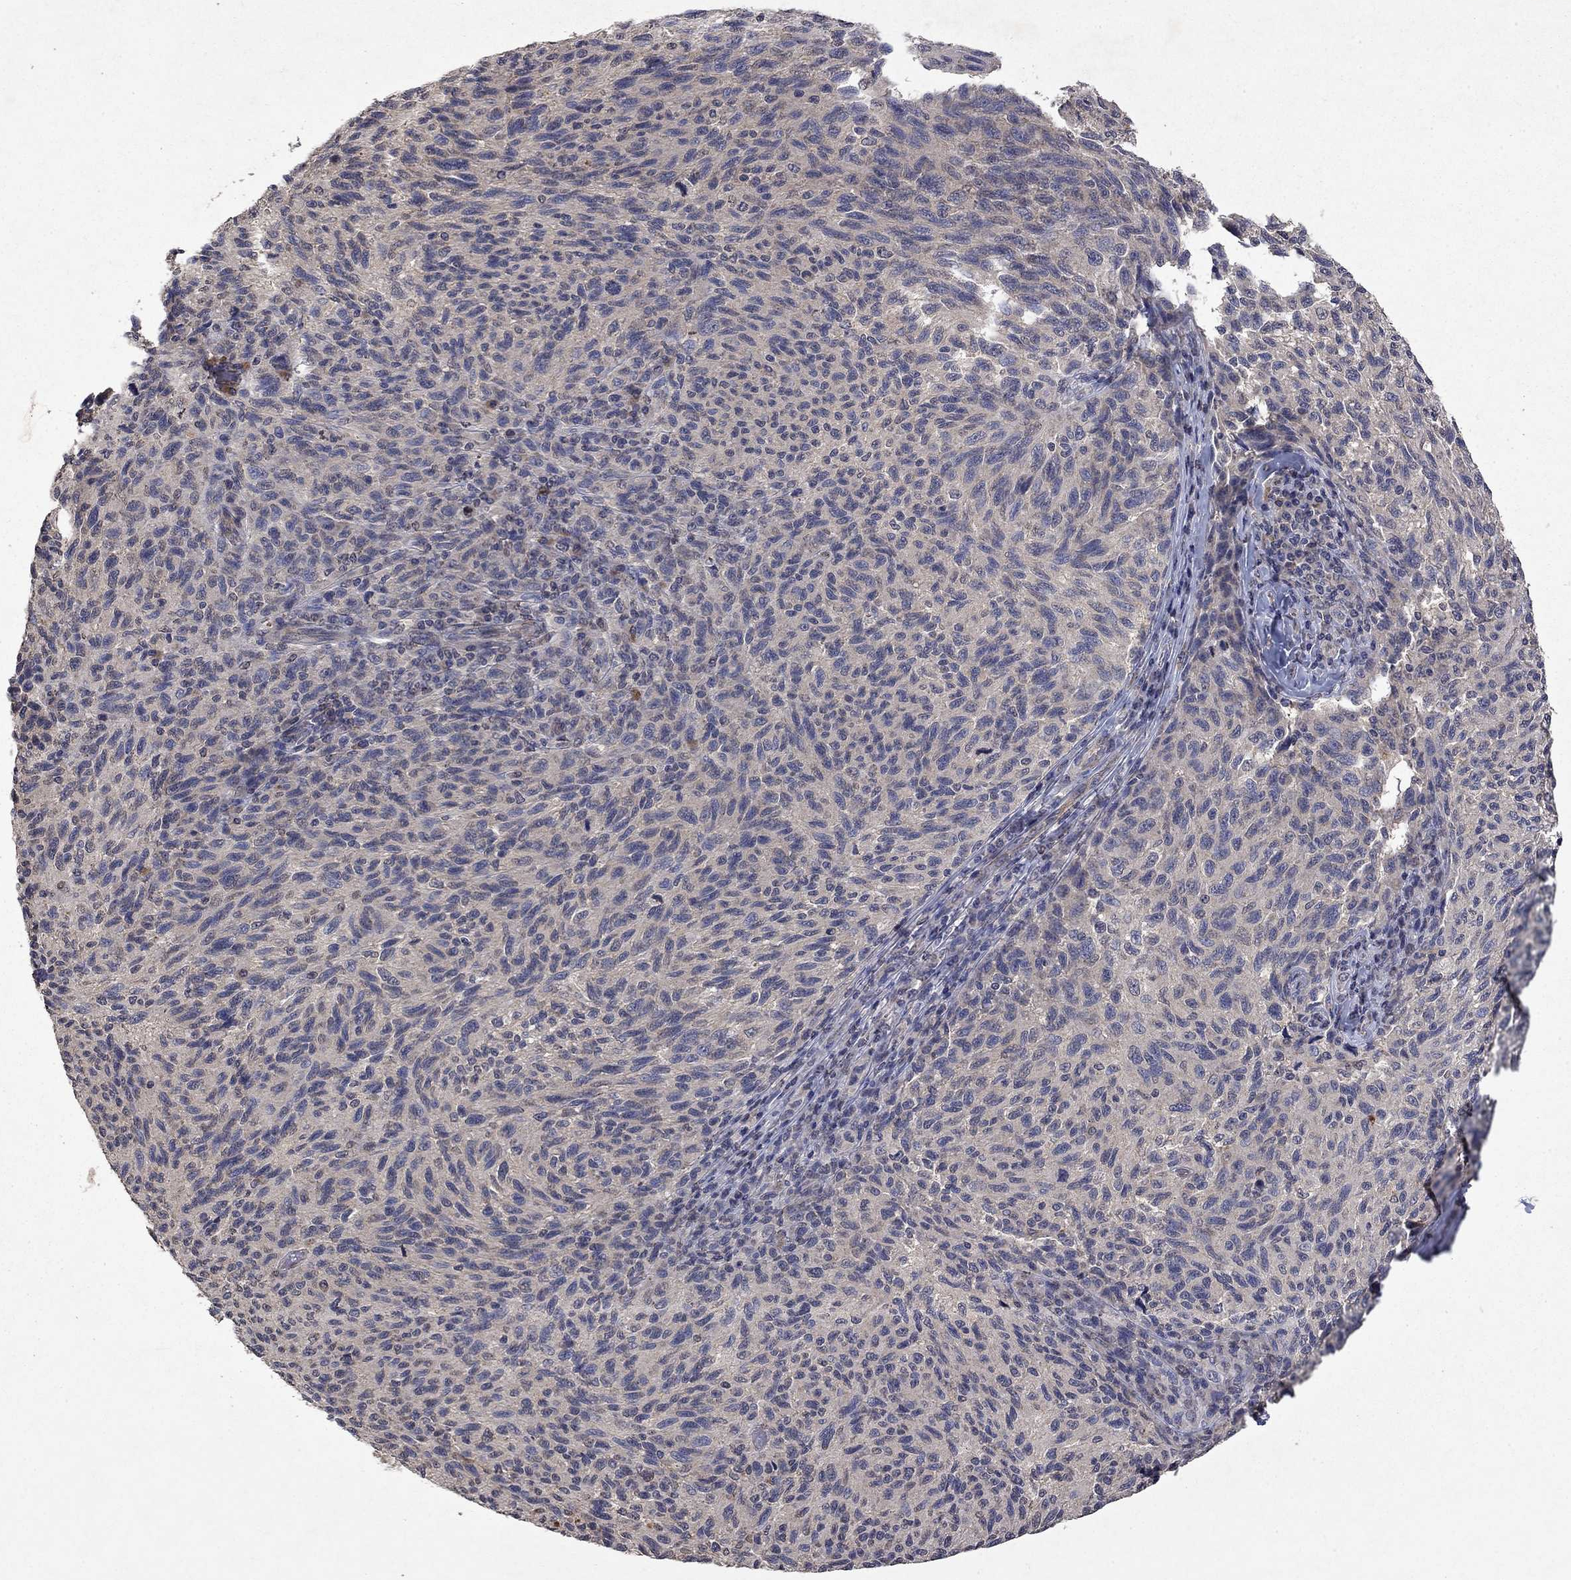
{"staining": {"intensity": "negative", "quantity": "none", "location": "none"}, "tissue": "melanoma", "cell_type": "Tumor cells", "image_type": "cancer", "snomed": [{"axis": "morphology", "description": "Malignant melanoma, NOS"}, {"axis": "topography", "description": "Skin"}], "caption": "An immunohistochemistry (IHC) histopathology image of malignant melanoma is shown. There is no staining in tumor cells of malignant melanoma.", "gene": "TTC38", "patient": {"sex": "female", "age": 73}}